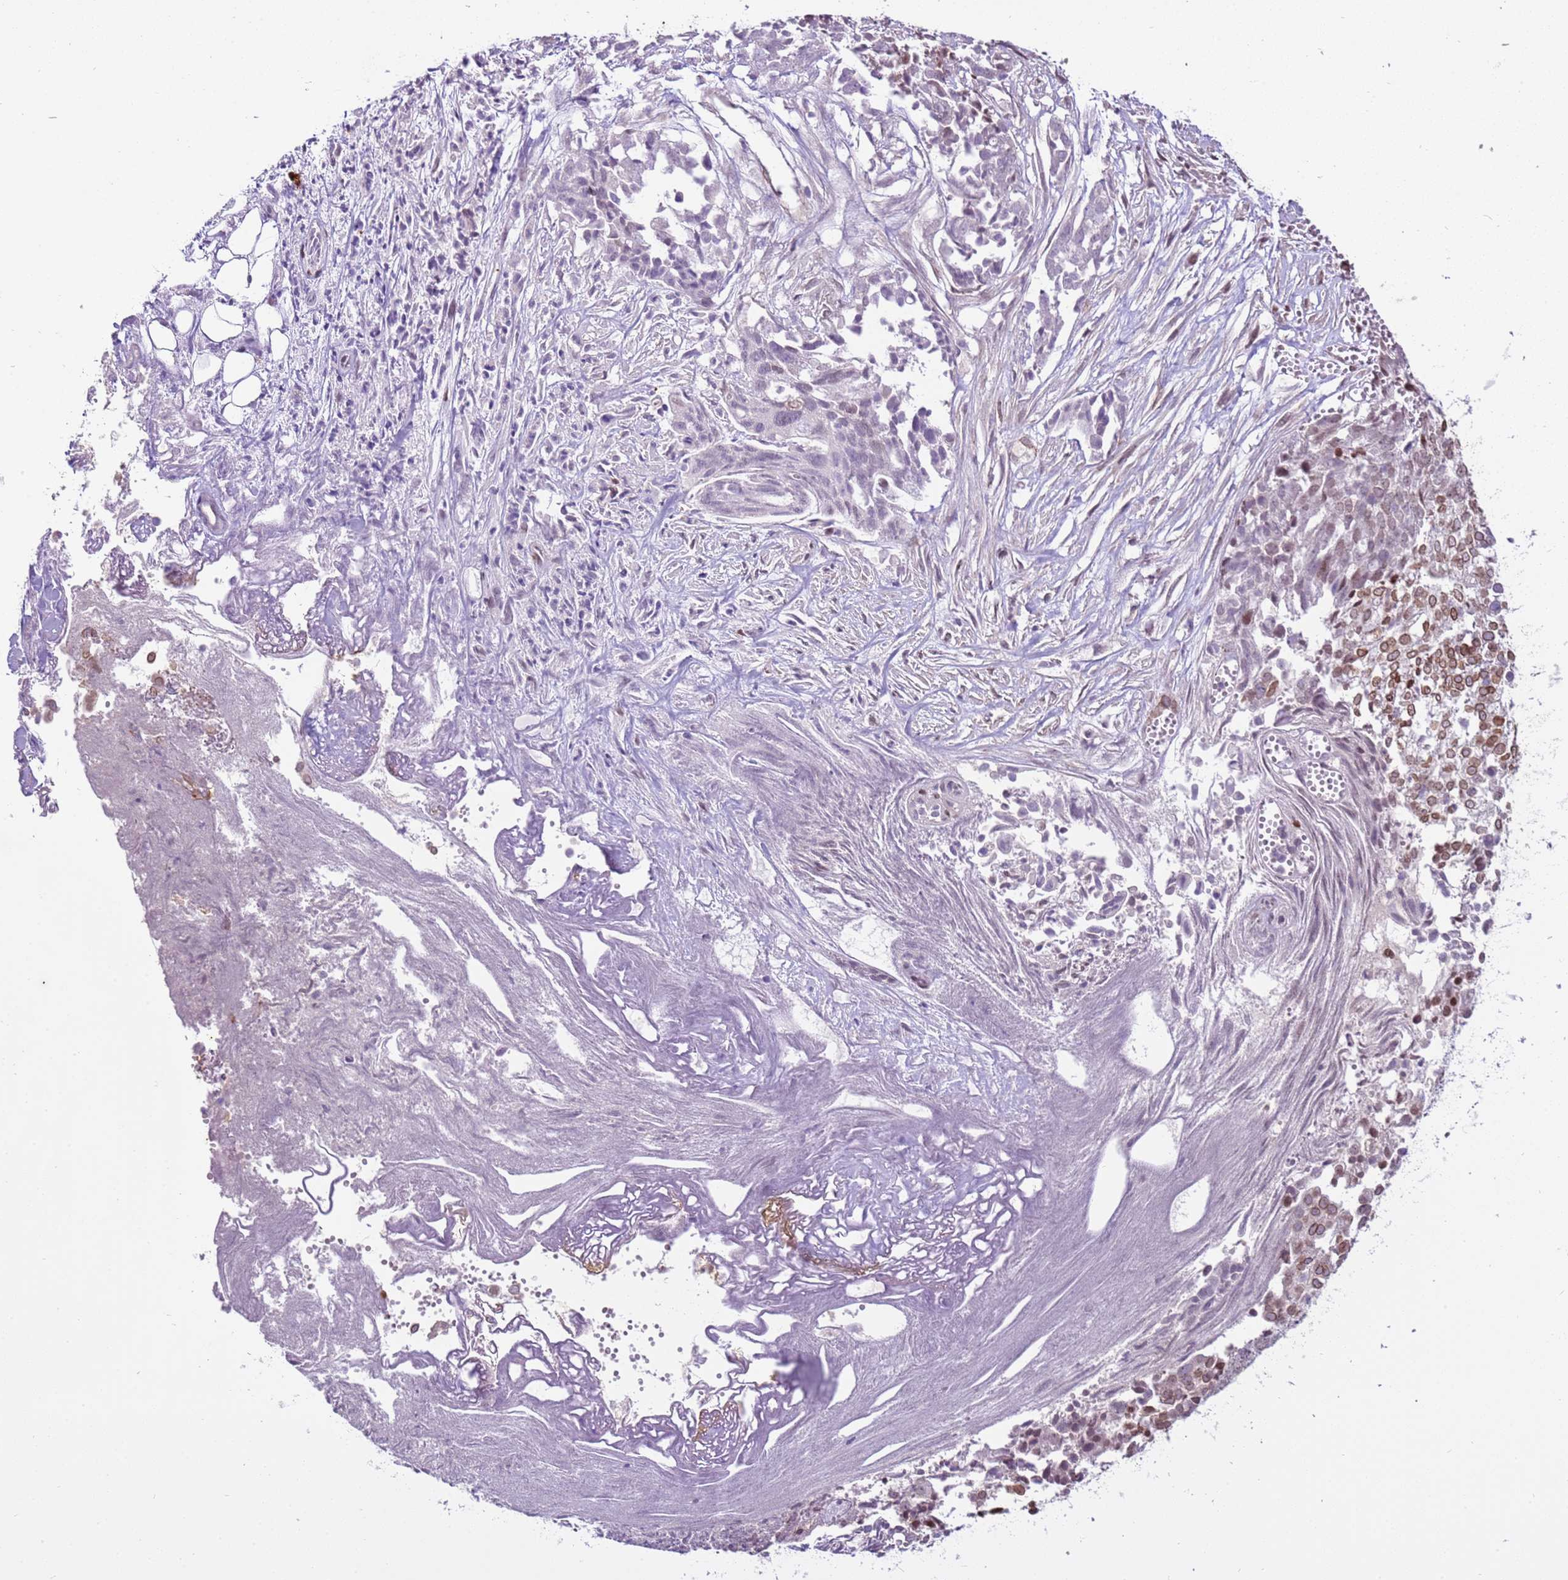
{"staining": {"intensity": "moderate", "quantity": "<25%", "location": "cytoplasmic/membranous,nuclear"}, "tissue": "ovarian cancer", "cell_type": "Tumor cells", "image_type": "cancer", "snomed": [{"axis": "morphology", "description": "Cystadenocarcinoma, serous, NOS"}, {"axis": "topography", "description": "Soft tissue"}, {"axis": "topography", "description": "Ovary"}], "caption": "A brown stain labels moderate cytoplasmic/membranous and nuclear staining of a protein in human ovarian cancer (serous cystadenocarcinoma) tumor cells.", "gene": "TMEM47", "patient": {"sex": "female", "age": 57}}